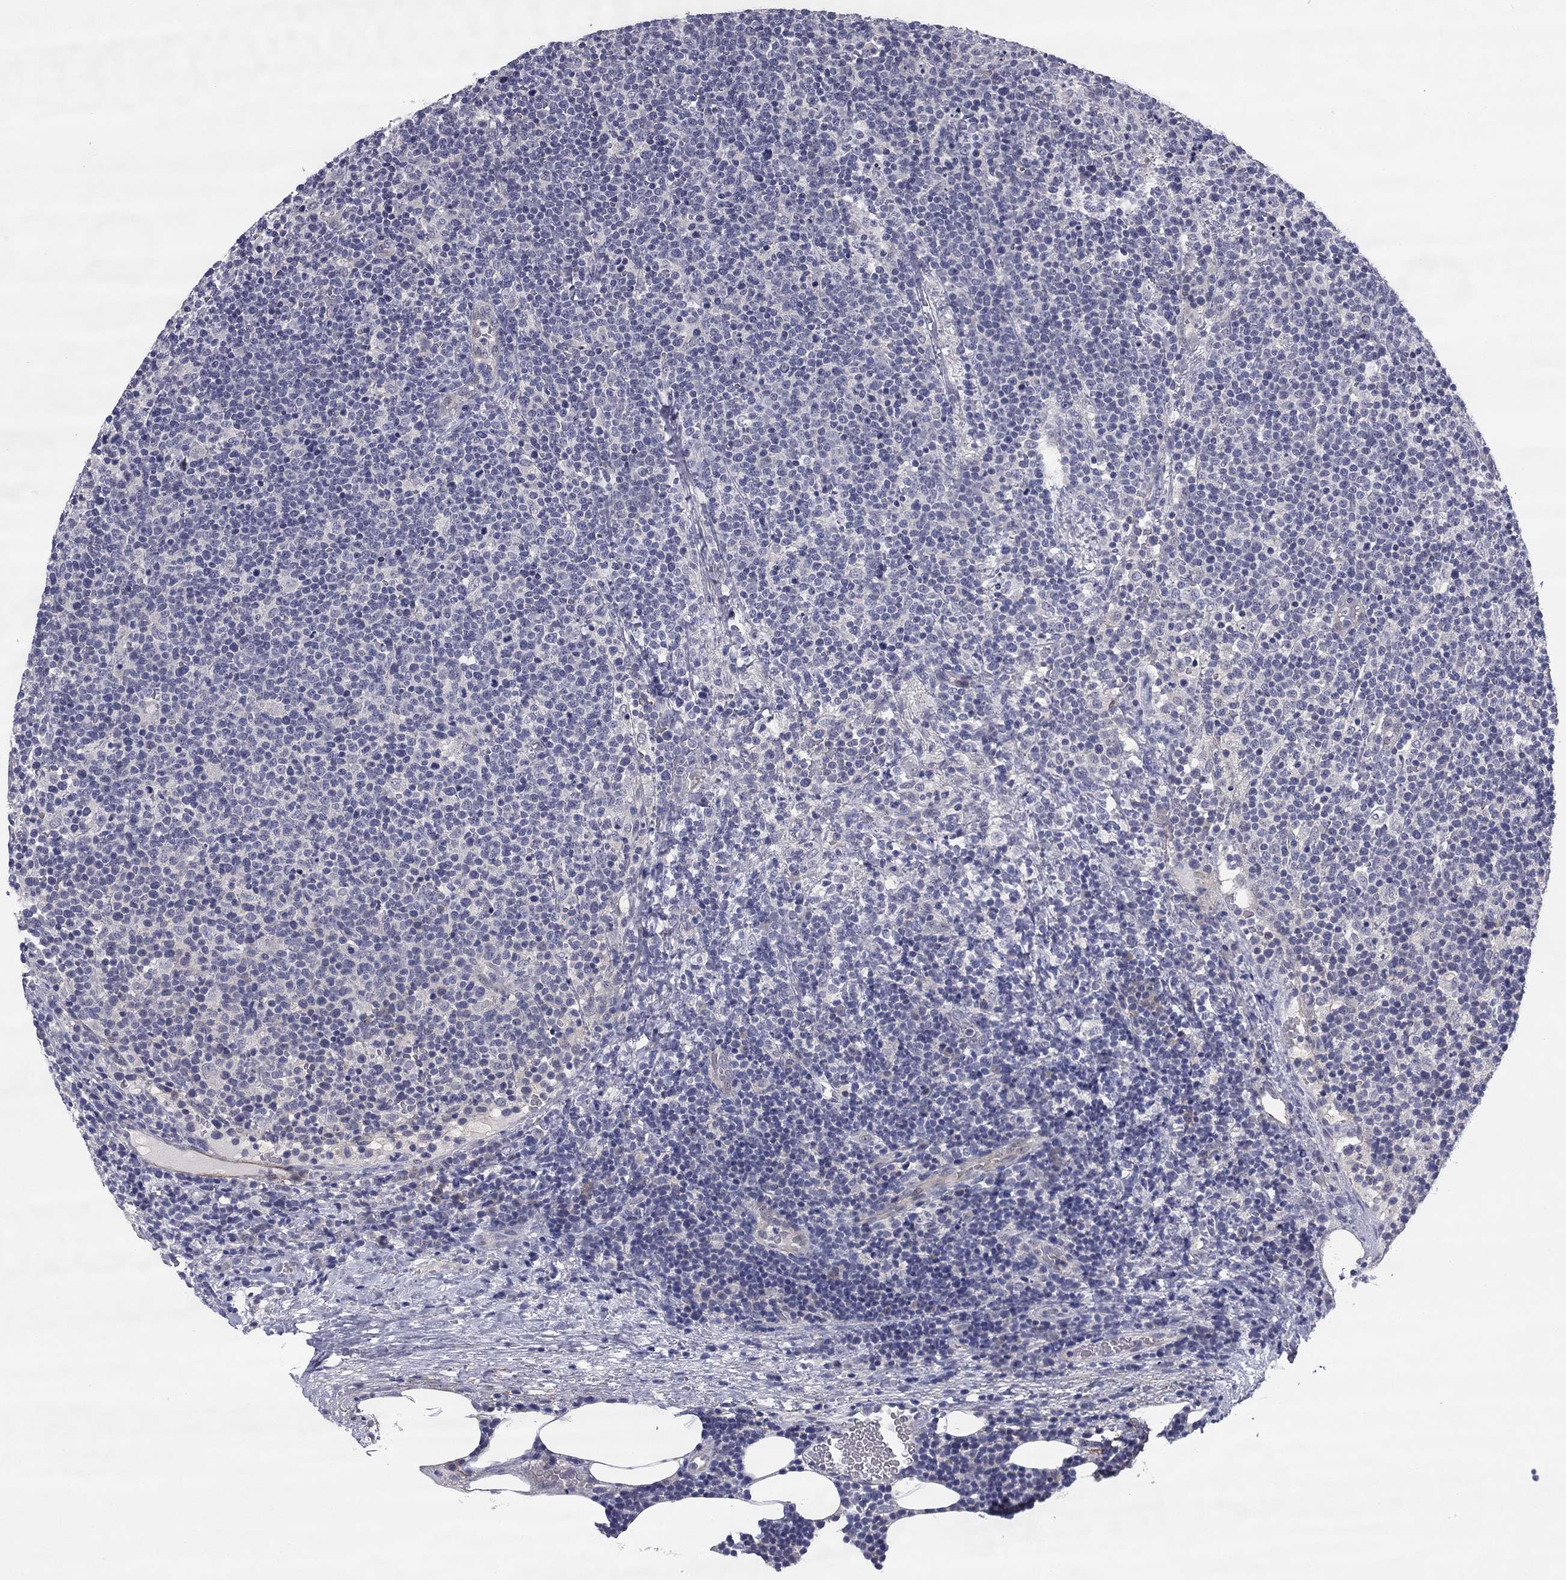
{"staining": {"intensity": "negative", "quantity": "none", "location": "none"}, "tissue": "lymphoma", "cell_type": "Tumor cells", "image_type": "cancer", "snomed": [{"axis": "morphology", "description": "Malignant lymphoma, non-Hodgkin's type, High grade"}, {"axis": "topography", "description": "Lymph node"}], "caption": "Malignant lymphoma, non-Hodgkin's type (high-grade) was stained to show a protein in brown. There is no significant positivity in tumor cells. The staining is performed using DAB brown chromogen with nuclei counter-stained in using hematoxylin.", "gene": "REXO5", "patient": {"sex": "male", "age": 61}}